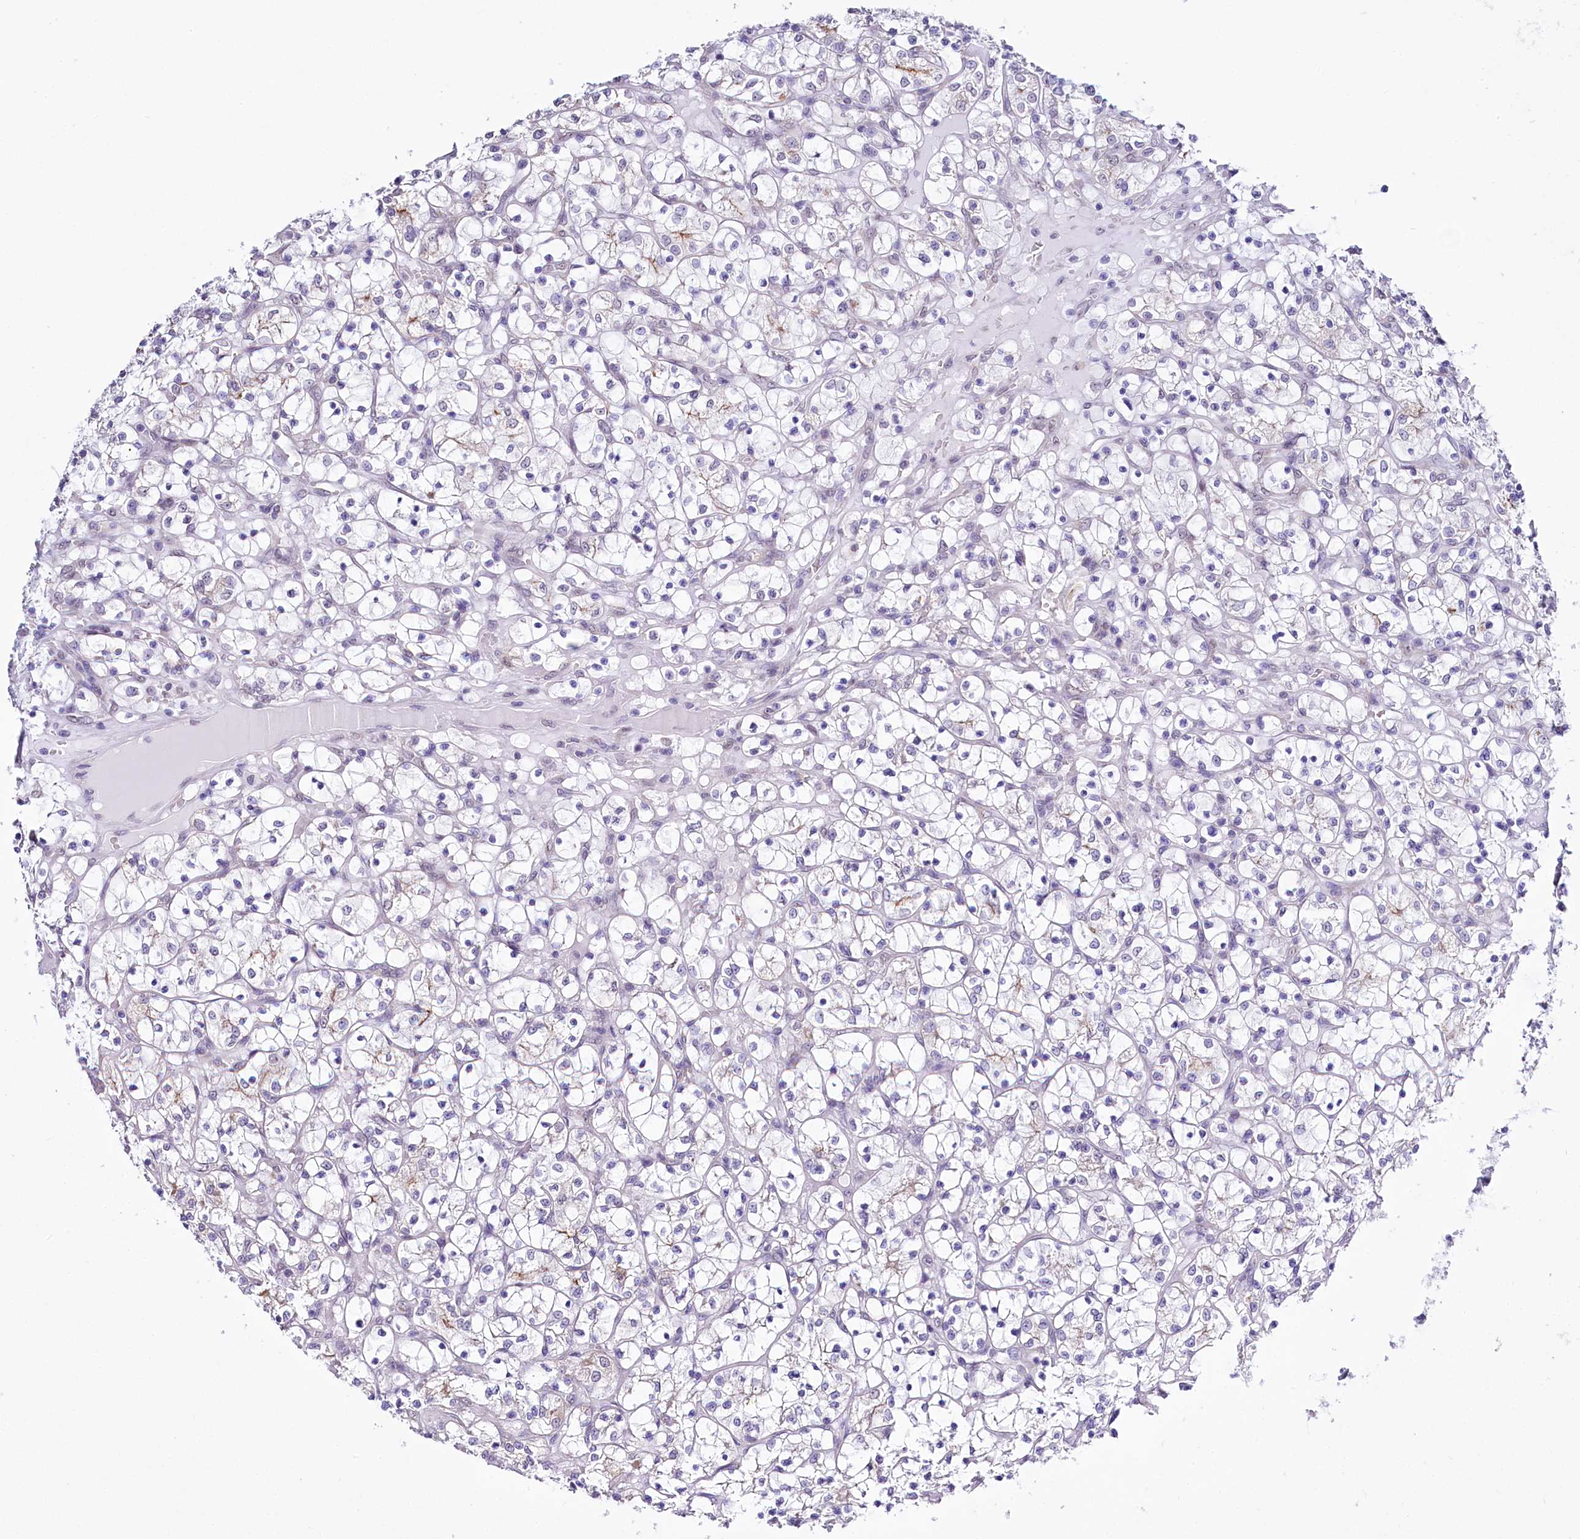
{"staining": {"intensity": "negative", "quantity": "none", "location": "none"}, "tissue": "renal cancer", "cell_type": "Tumor cells", "image_type": "cancer", "snomed": [{"axis": "morphology", "description": "Adenocarcinoma, NOS"}, {"axis": "topography", "description": "Kidney"}], "caption": "DAB (3,3'-diaminobenzidine) immunohistochemical staining of human renal cancer exhibits no significant positivity in tumor cells. (Stains: DAB IHC with hematoxylin counter stain, Microscopy: brightfield microscopy at high magnification).", "gene": "SPATS2", "patient": {"sex": "female", "age": 69}}